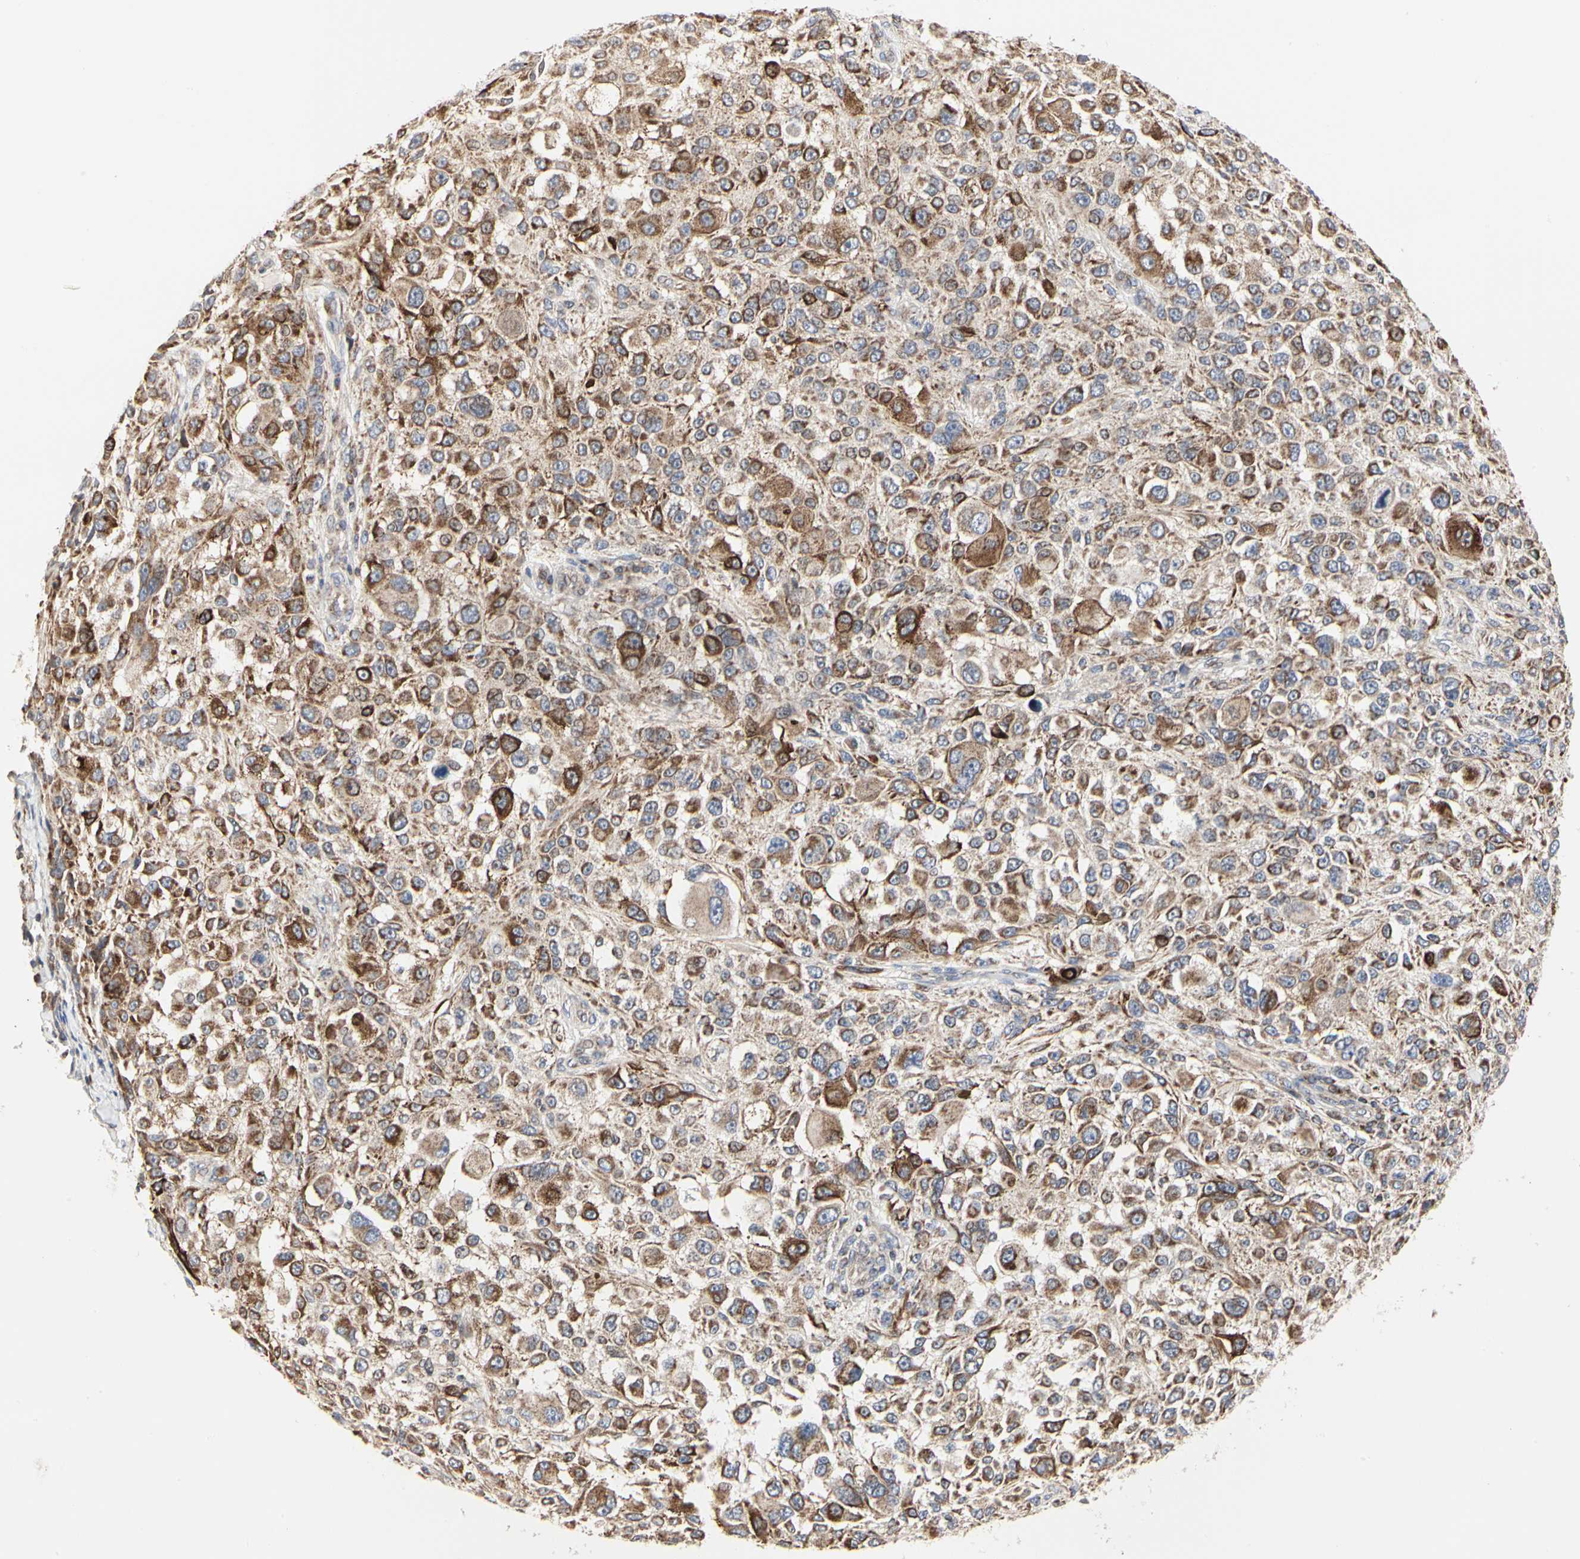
{"staining": {"intensity": "moderate", "quantity": ">75%", "location": "cytoplasmic/membranous"}, "tissue": "melanoma", "cell_type": "Tumor cells", "image_type": "cancer", "snomed": [{"axis": "morphology", "description": "Necrosis, NOS"}, {"axis": "morphology", "description": "Malignant melanoma, NOS"}, {"axis": "topography", "description": "Skin"}], "caption": "A high-resolution micrograph shows immunohistochemistry (IHC) staining of malignant melanoma, which displays moderate cytoplasmic/membranous expression in about >75% of tumor cells. The staining was performed using DAB (3,3'-diaminobenzidine) to visualize the protein expression in brown, while the nuclei were stained in blue with hematoxylin (Magnification: 20x).", "gene": "TSKU", "patient": {"sex": "female", "age": 87}}